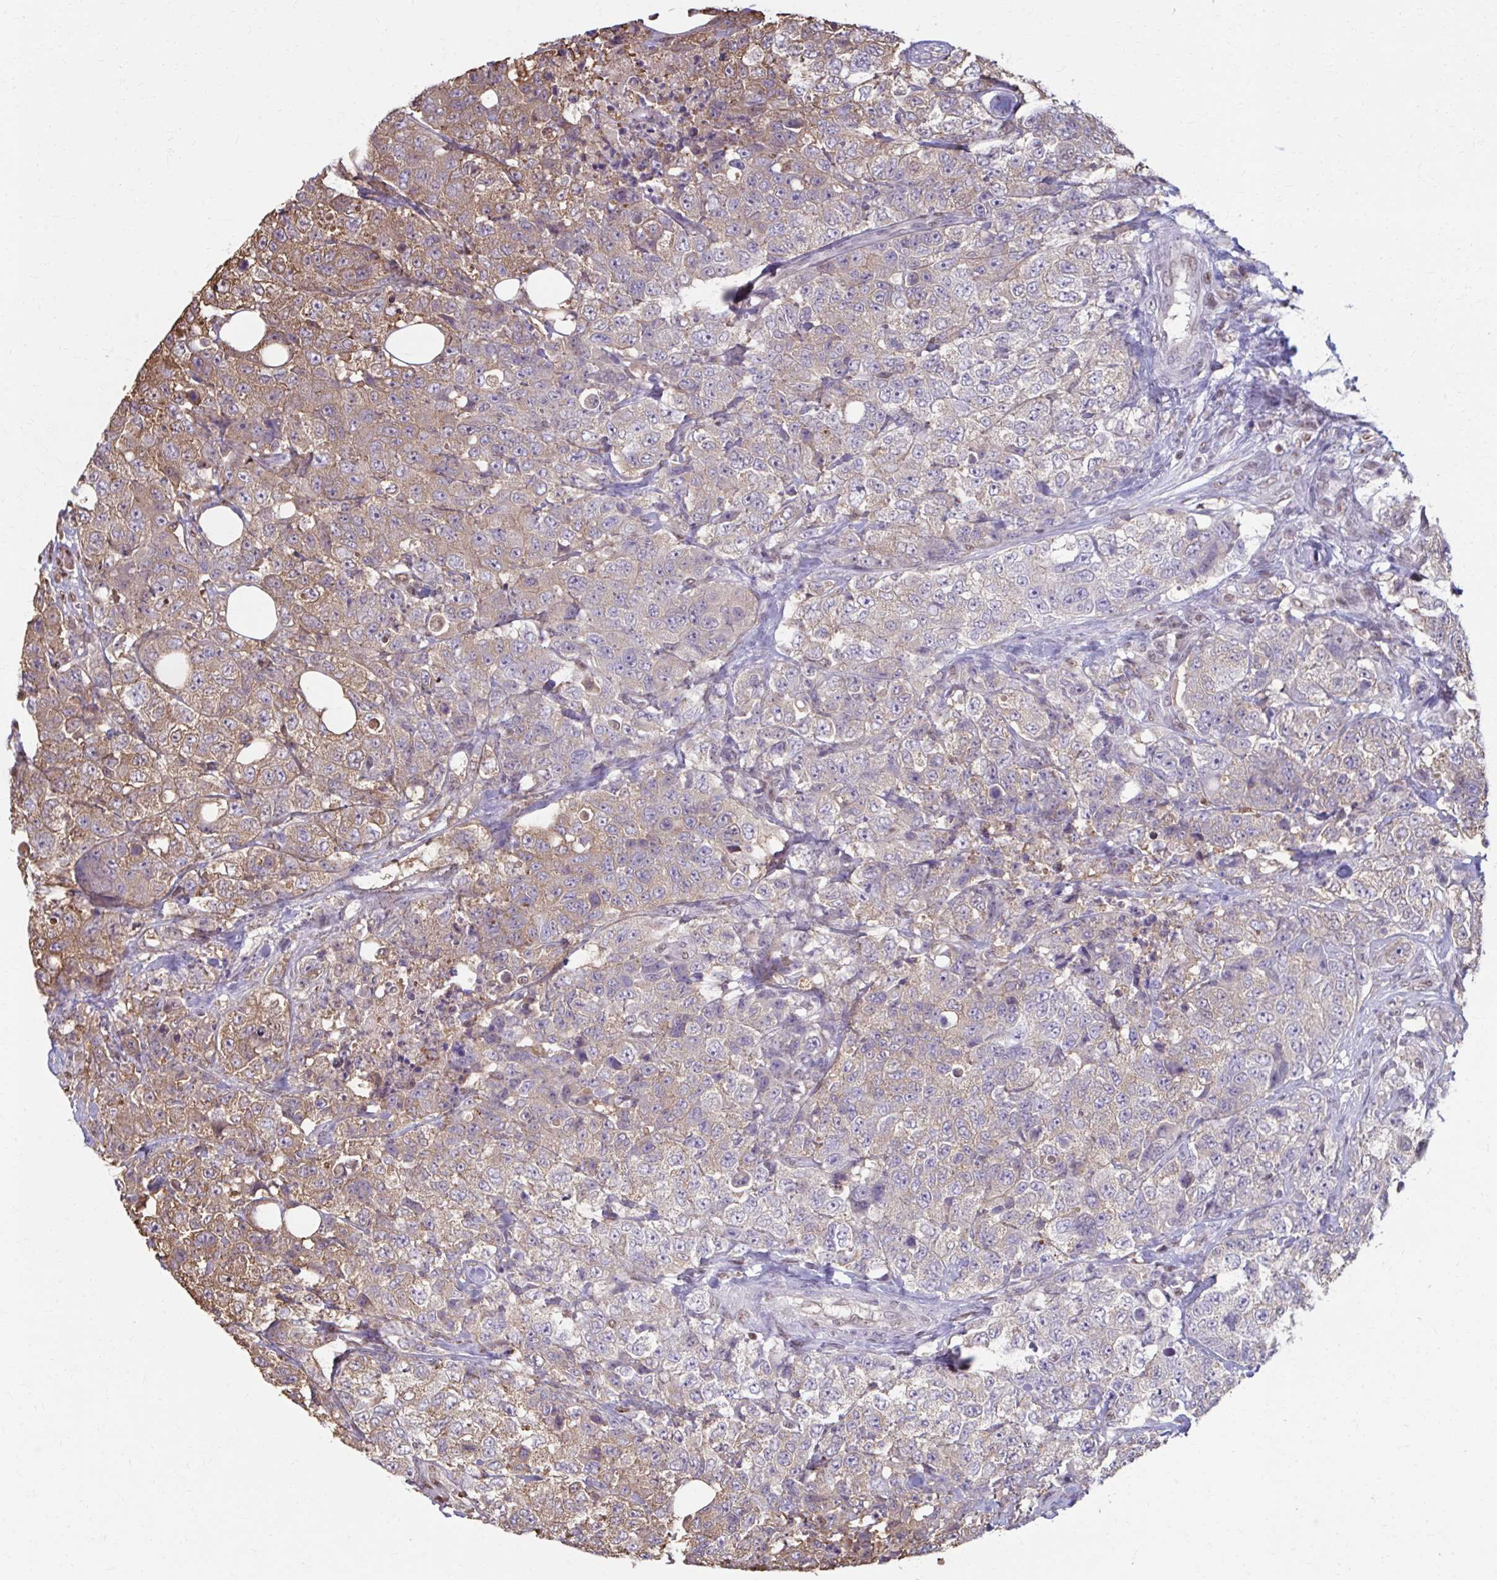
{"staining": {"intensity": "weak", "quantity": "25%-75%", "location": "cytoplasmic/membranous"}, "tissue": "urothelial cancer", "cell_type": "Tumor cells", "image_type": "cancer", "snomed": [{"axis": "morphology", "description": "Urothelial carcinoma, High grade"}, {"axis": "topography", "description": "Urinary bladder"}], "caption": "Immunohistochemical staining of urothelial cancer demonstrates low levels of weak cytoplasmic/membranous protein positivity in approximately 25%-75% of tumor cells. The staining was performed using DAB (3,3'-diaminobenzidine), with brown indicating positive protein expression. Nuclei are stained blue with hematoxylin.", "gene": "ING4", "patient": {"sex": "female", "age": 78}}